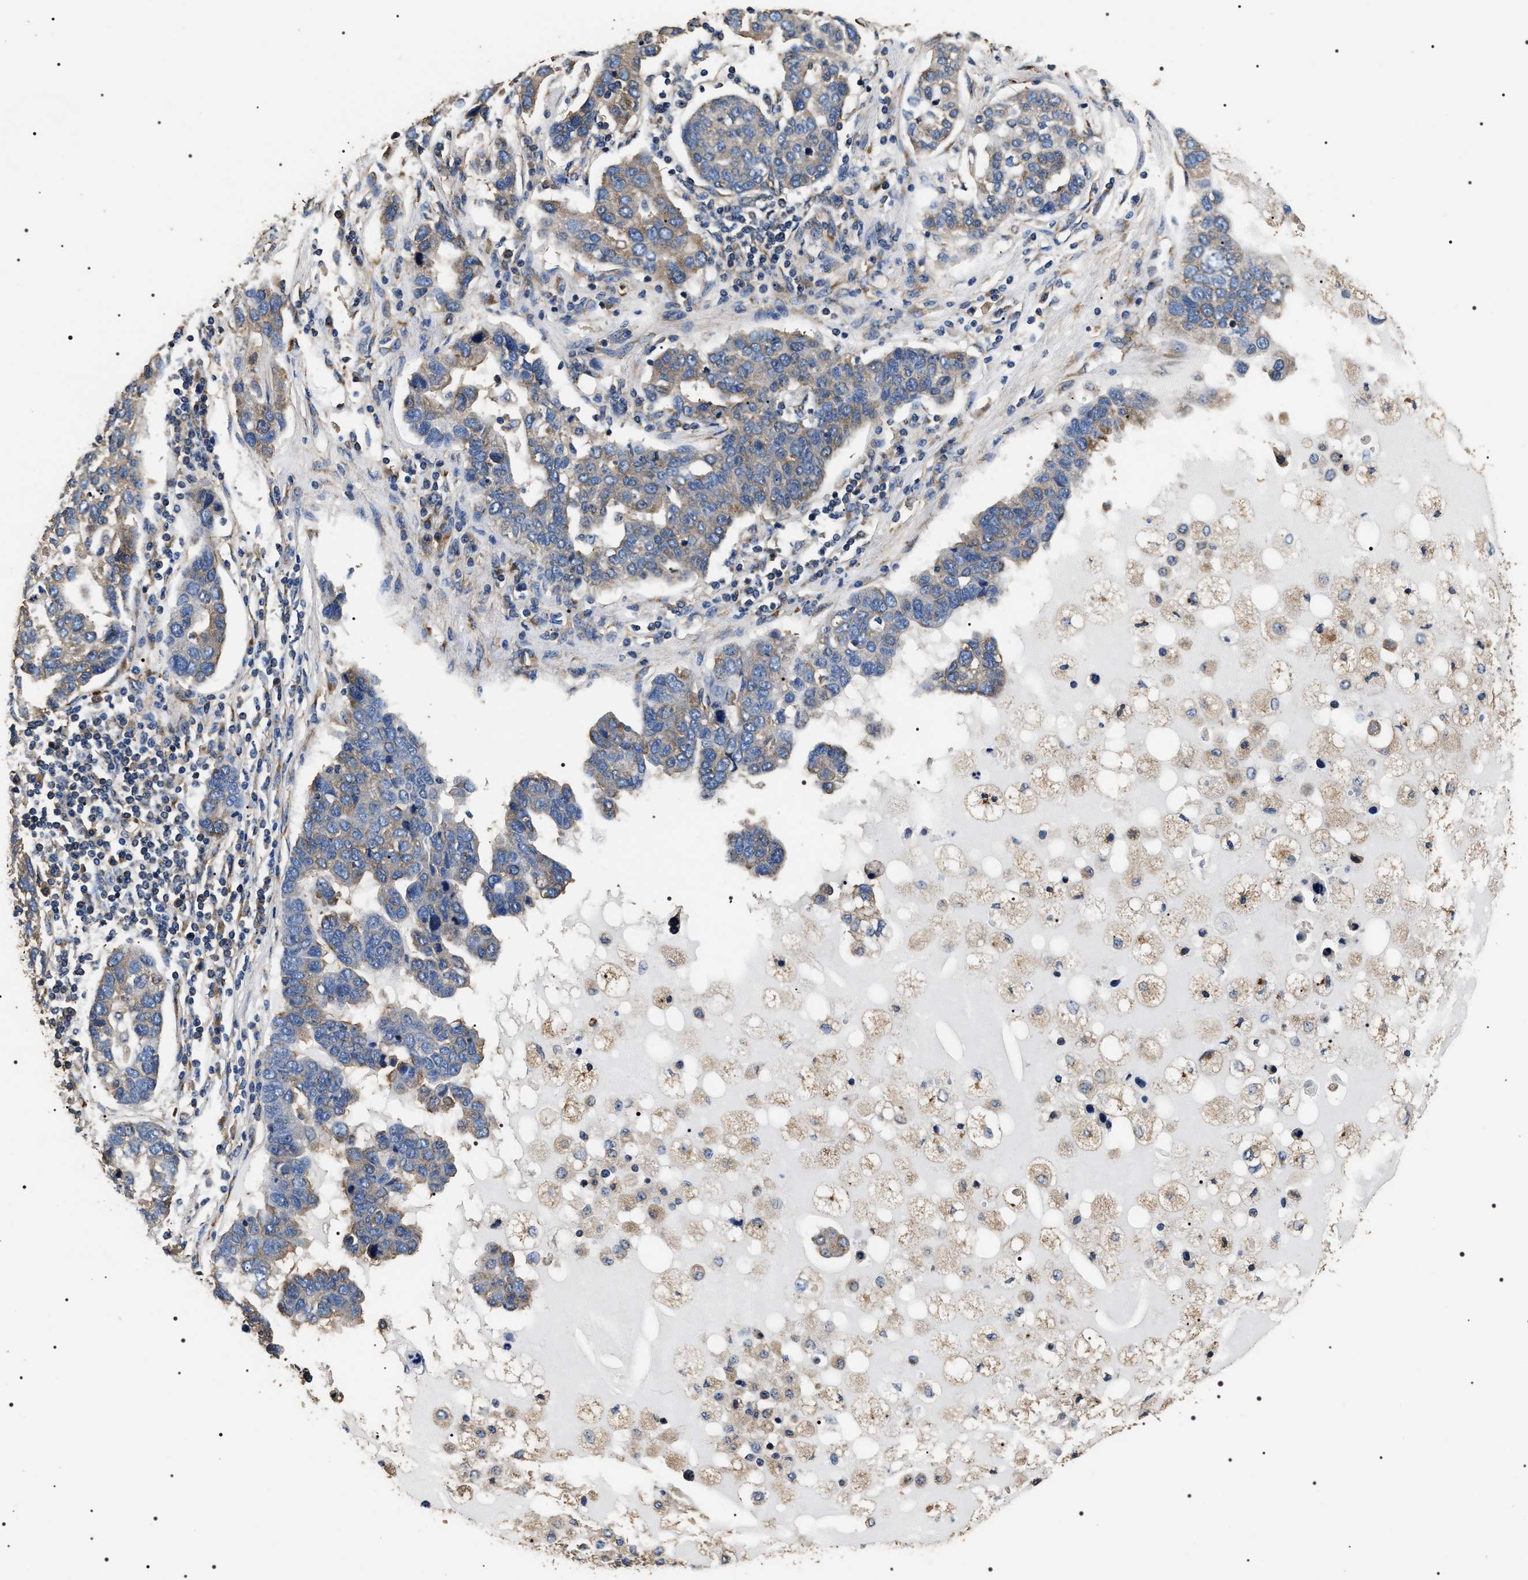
{"staining": {"intensity": "moderate", "quantity": "25%-75%", "location": "cytoplasmic/membranous"}, "tissue": "pancreatic cancer", "cell_type": "Tumor cells", "image_type": "cancer", "snomed": [{"axis": "morphology", "description": "Adenocarcinoma, NOS"}, {"axis": "topography", "description": "Pancreas"}], "caption": "Protein staining demonstrates moderate cytoplasmic/membranous expression in approximately 25%-75% of tumor cells in pancreatic adenocarcinoma.", "gene": "KTN1", "patient": {"sex": "female", "age": 61}}